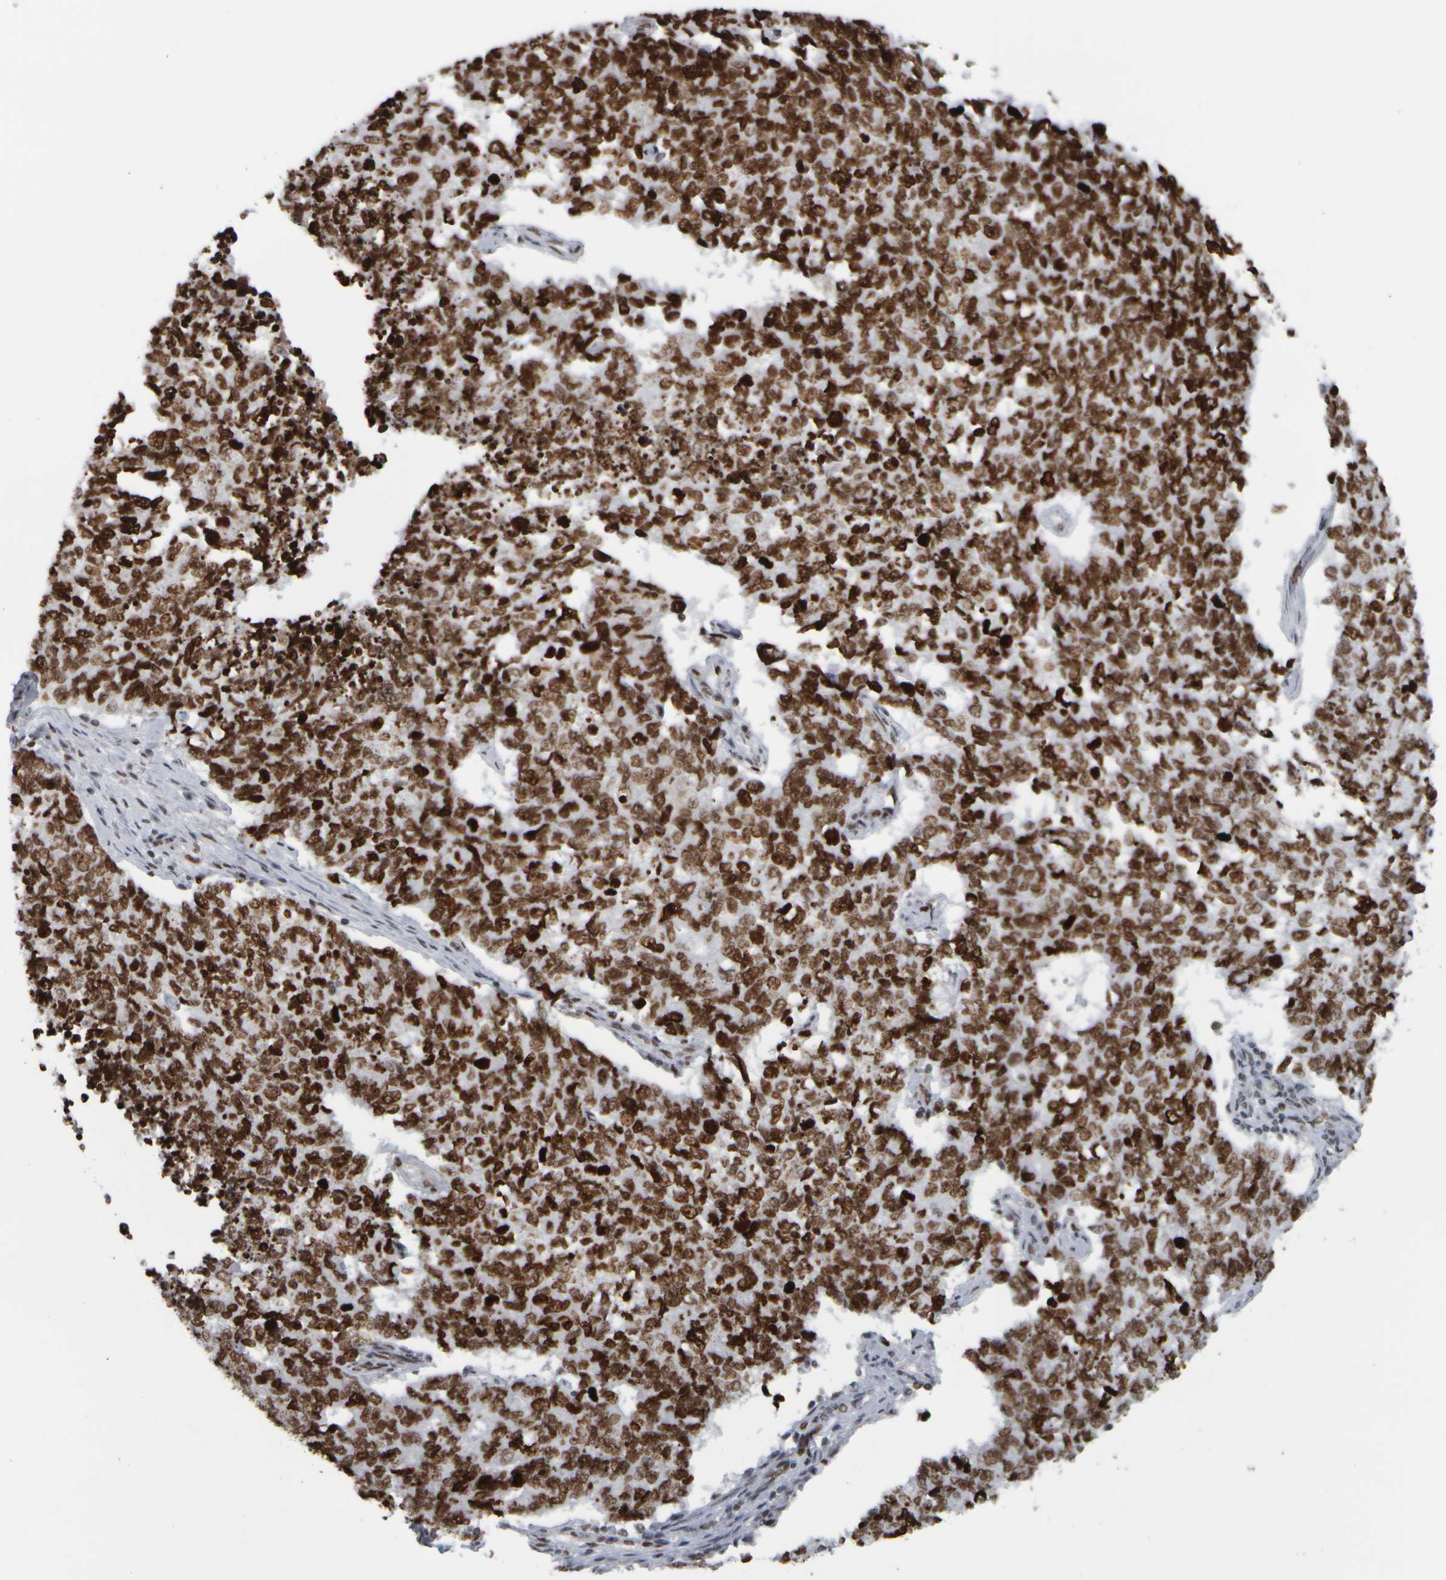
{"staining": {"intensity": "strong", "quantity": ">75%", "location": "nuclear"}, "tissue": "cervical cancer", "cell_type": "Tumor cells", "image_type": "cancer", "snomed": [{"axis": "morphology", "description": "Squamous cell carcinoma, NOS"}, {"axis": "topography", "description": "Cervix"}], "caption": "Protein staining of squamous cell carcinoma (cervical) tissue shows strong nuclear positivity in about >75% of tumor cells. (brown staining indicates protein expression, while blue staining denotes nuclei).", "gene": "TOP2B", "patient": {"sex": "female", "age": 63}}